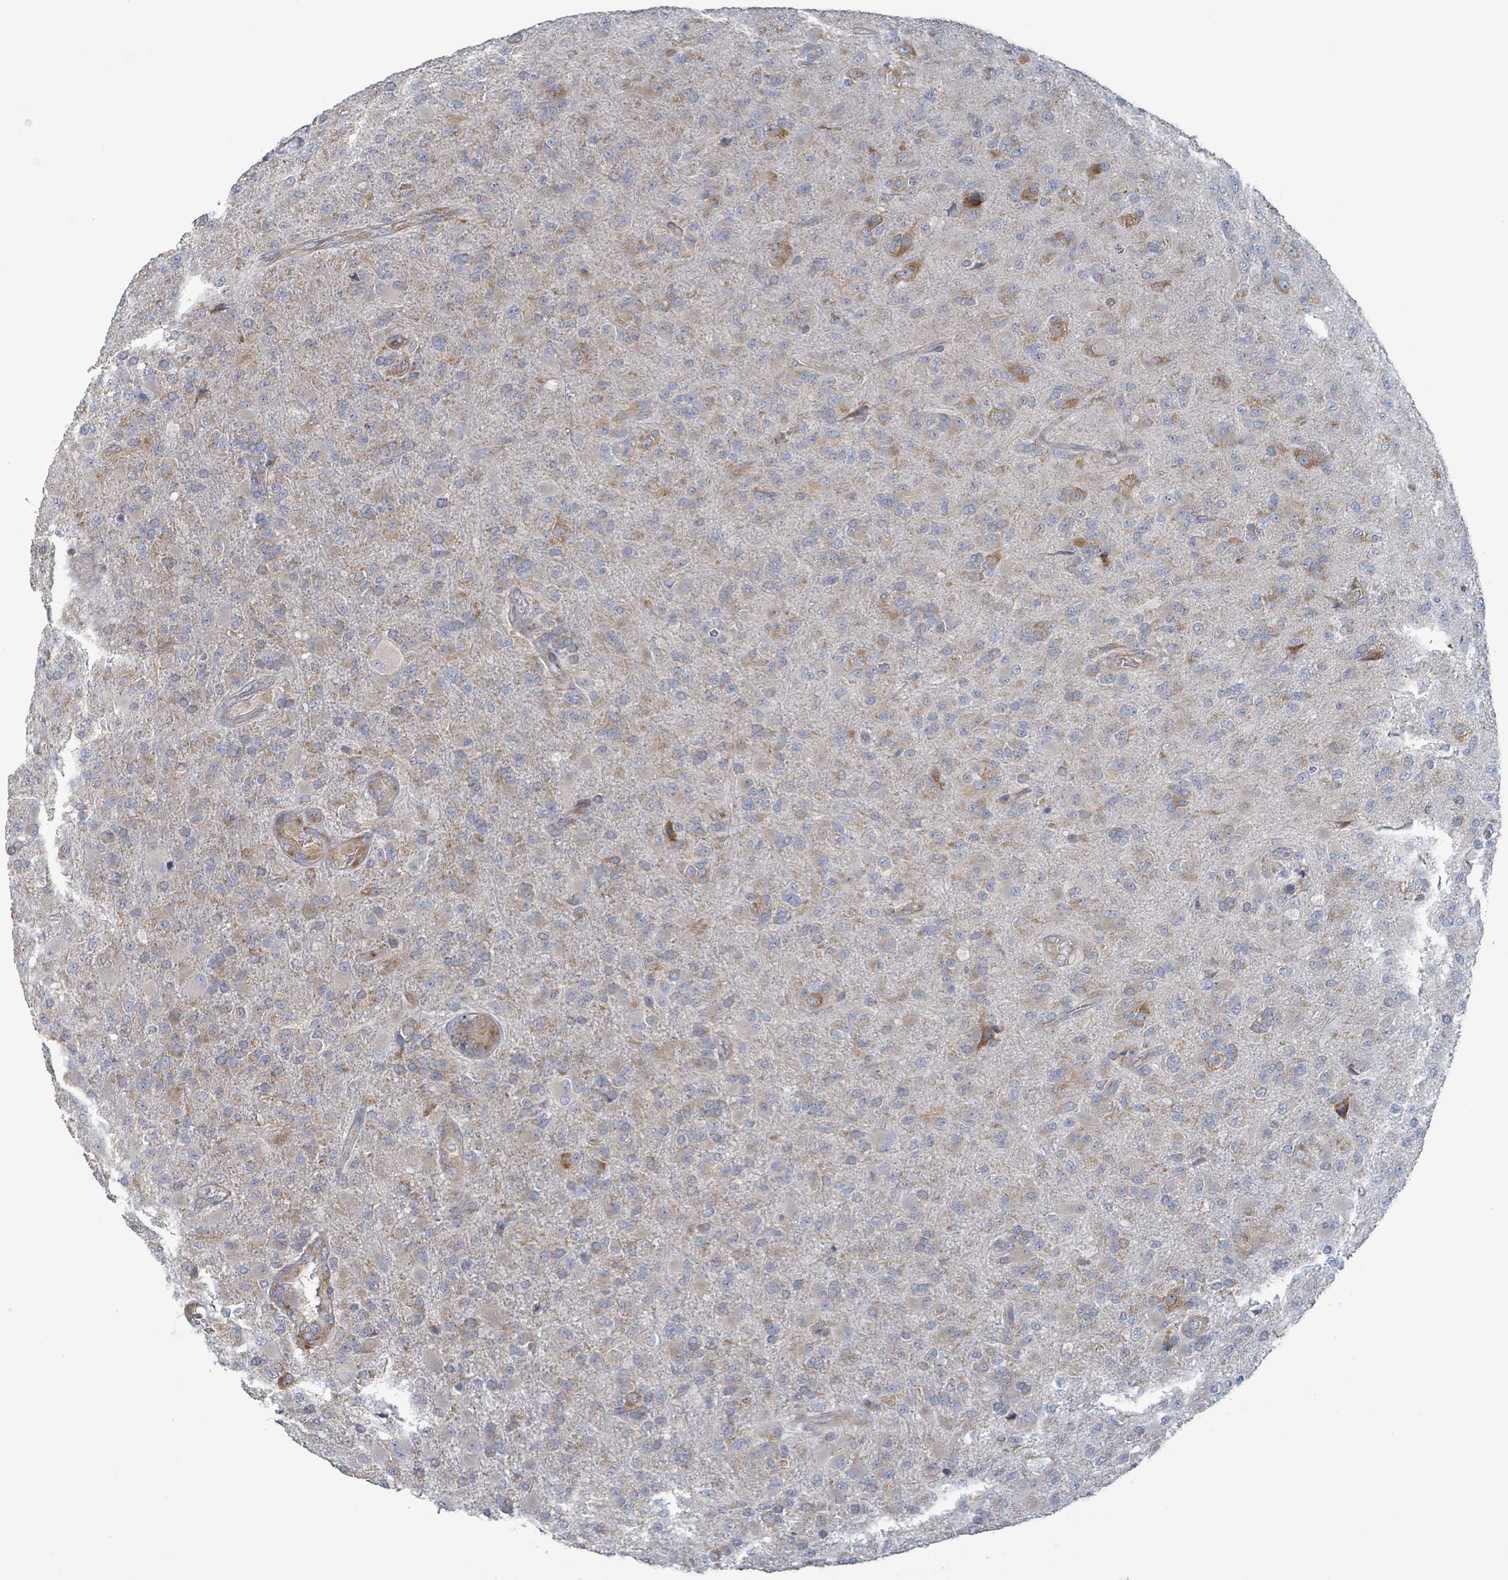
{"staining": {"intensity": "moderate", "quantity": "25%-75%", "location": "cytoplasmic/membranous"}, "tissue": "glioma", "cell_type": "Tumor cells", "image_type": "cancer", "snomed": [{"axis": "morphology", "description": "Glioma, malignant, Low grade"}, {"axis": "topography", "description": "Brain"}], "caption": "Glioma stained for a protein (brown) reveals moderate cytoplasmic/membranous positive expression in about 25%-75% of tumor cells.", "gene": "RPL32", "patient": {"sex": "male", "age": 65}}